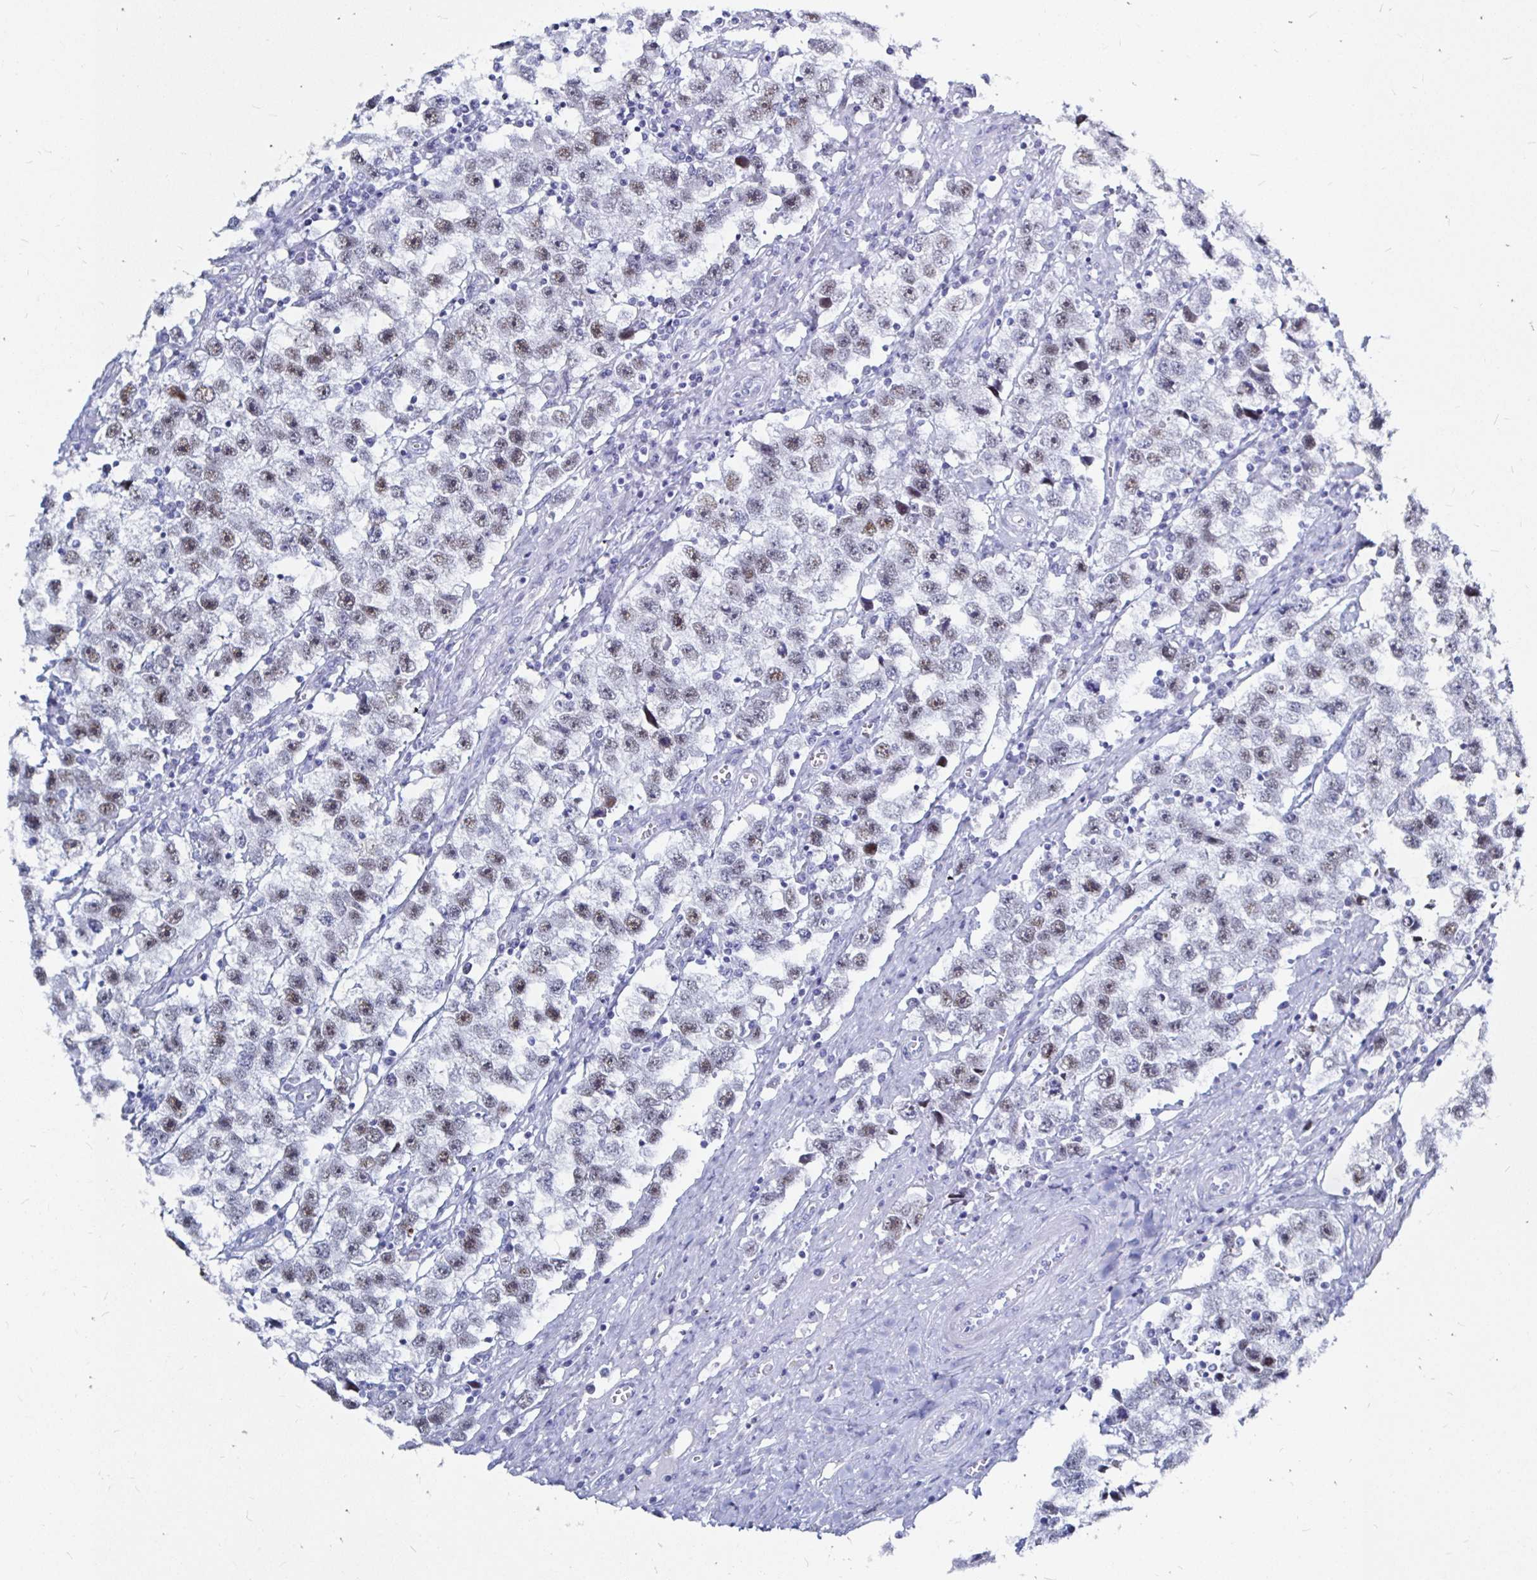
{"staining": {"intensity": "weak", "quantity": ">75%", "location": "nuclear"}, "tissue": "testis cancer", "cell_type": "Tumor cells", "image_type": "cancer", "snomed": [{"axis": "morphology", "description": "Seminoma, NOS"}, {"axis": "topography", "description": "Testis"}], "caption": "IHC (DAB (3,3'-diaminobenzidine)) staining of human testis cancer reveals weak nuclear protein expression in about >75% of tumor cells.", "gene": "LUZP4", "patient": {"sex": "male", "age": 33}}